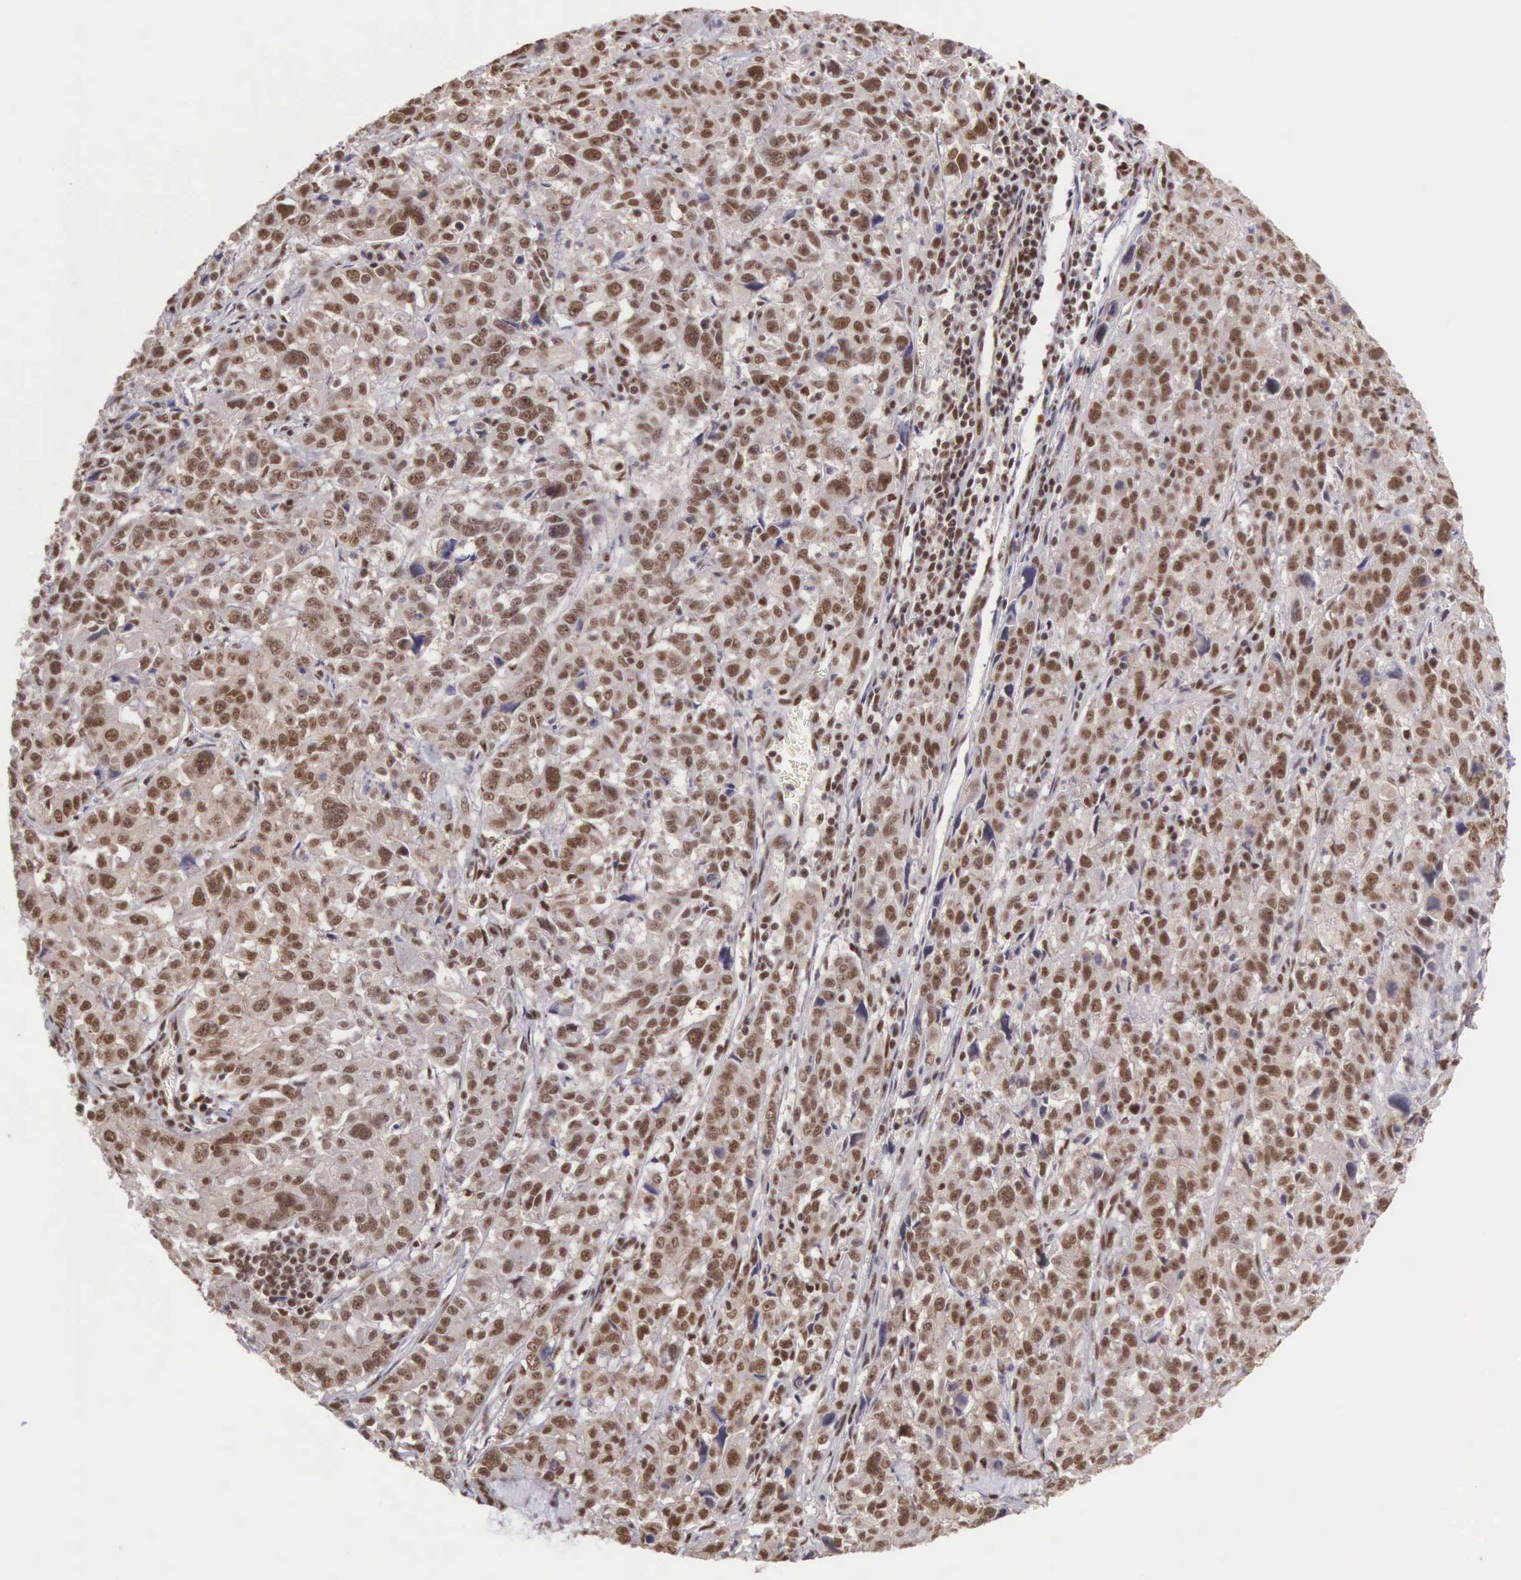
{"staining": {"intensity": "moderate", "quantity": ">75%", "location": "cytoplasmic/membranous,nuclear"}, "tissue": "pancreatic cancer", "cell_type": "Tumor cells", "image_type": "cancer", "snomed": [{"axis": "morphology", "description": "Adenocarcinoma, NOS"}, {"axis": "topography", "description": "Pancreas"}], "caption": "DAB (3,3'-diaminobenzidine) immunohistochemical staining of human adenocarcinoma (pancreatic) reveals moderate cytoplasmic/membranous and nuclear protein expression in approximately >75% of tumor cells.", "gene": "POLR2F", "patient": {"sex": "female", "age": 52}}